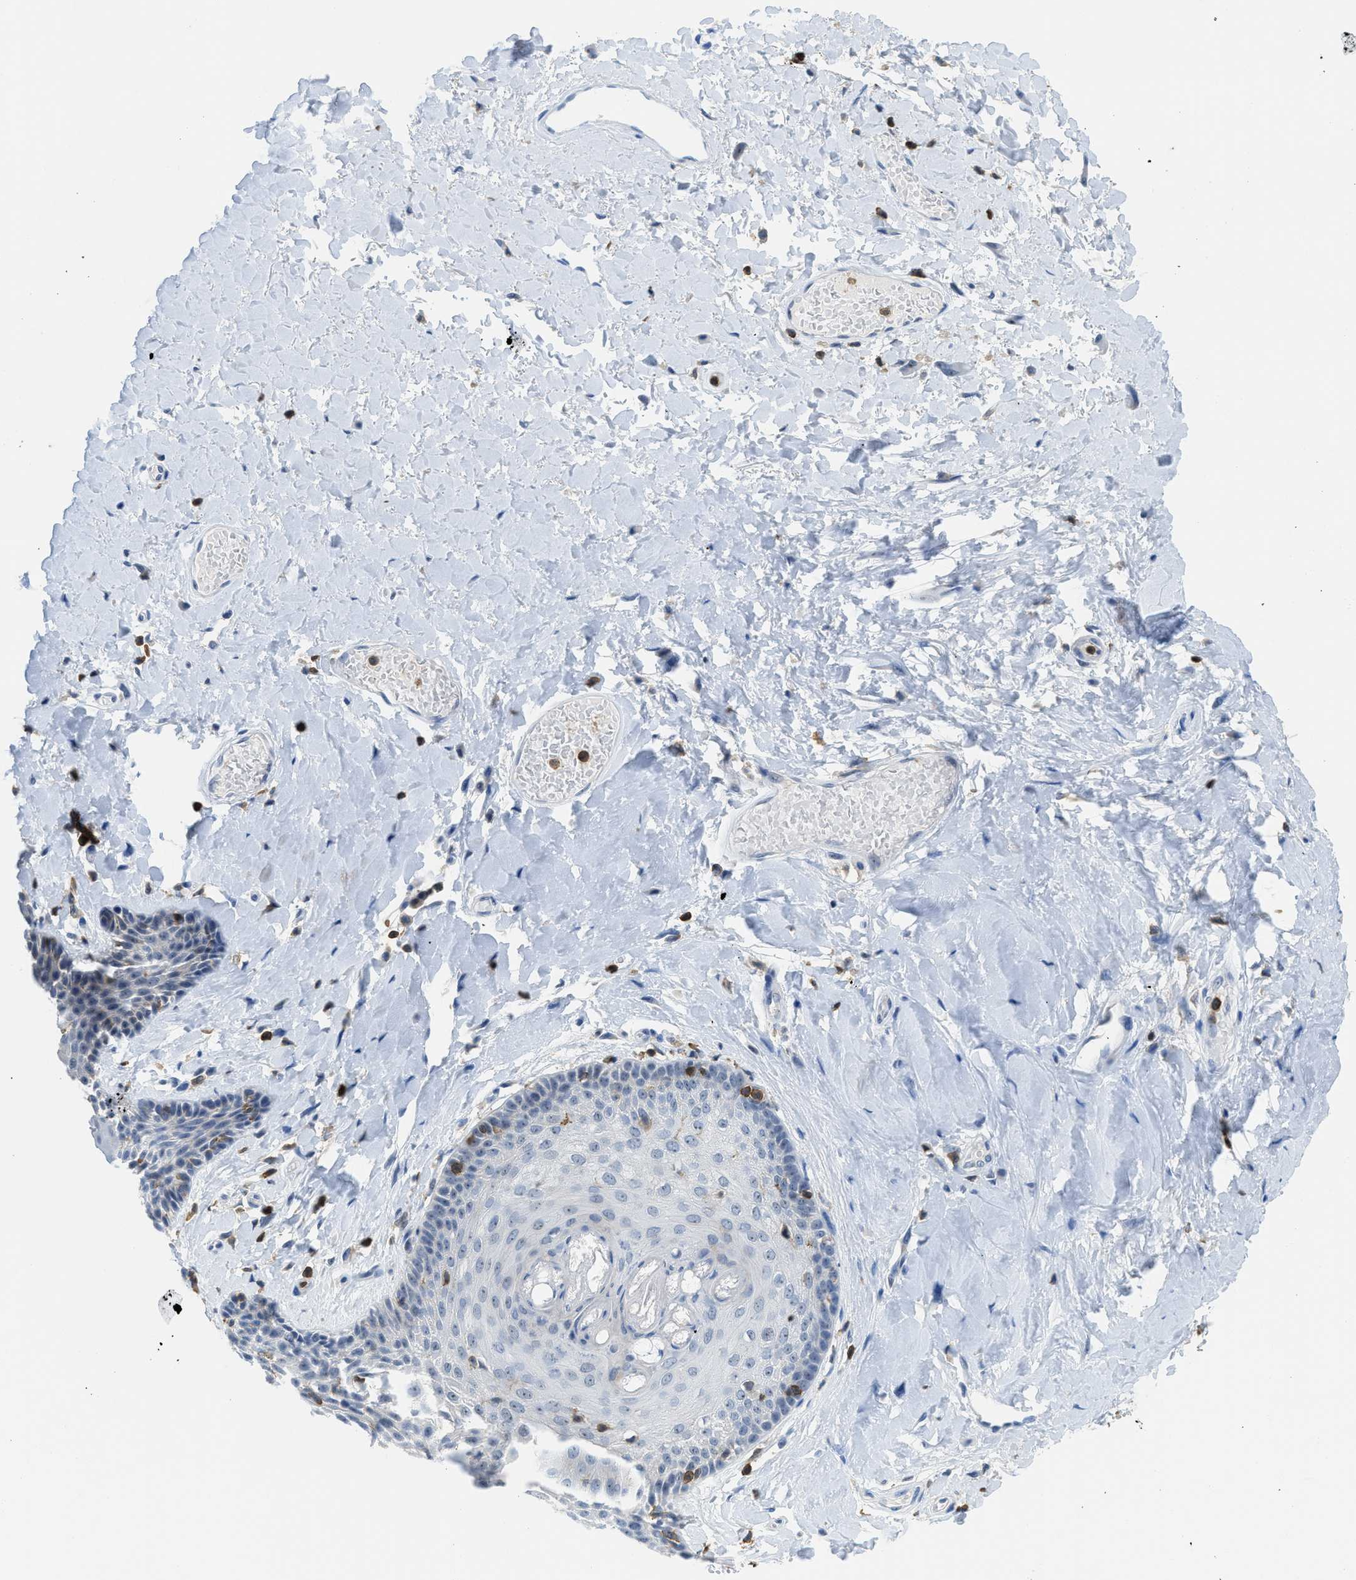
{"staining": {"intensity": "negative", "quantity": "none", "location": "none"}, "tissue": "skin", "cell_type": "Epidermal cells", "image_type": "normal", "snomed": [{"axis": "morphology", "description": "Normal tissue, NOS"}, {"axis": "topography", "description": "Anal"}], "caption": "Epidermal cells are negative for protein expression in benign human skin. (DAB (3,3'-diaminobenzidine) IHC, high magnification).", "gene": "FAM151A", "patient": {"sex": "male", "age": 69}}